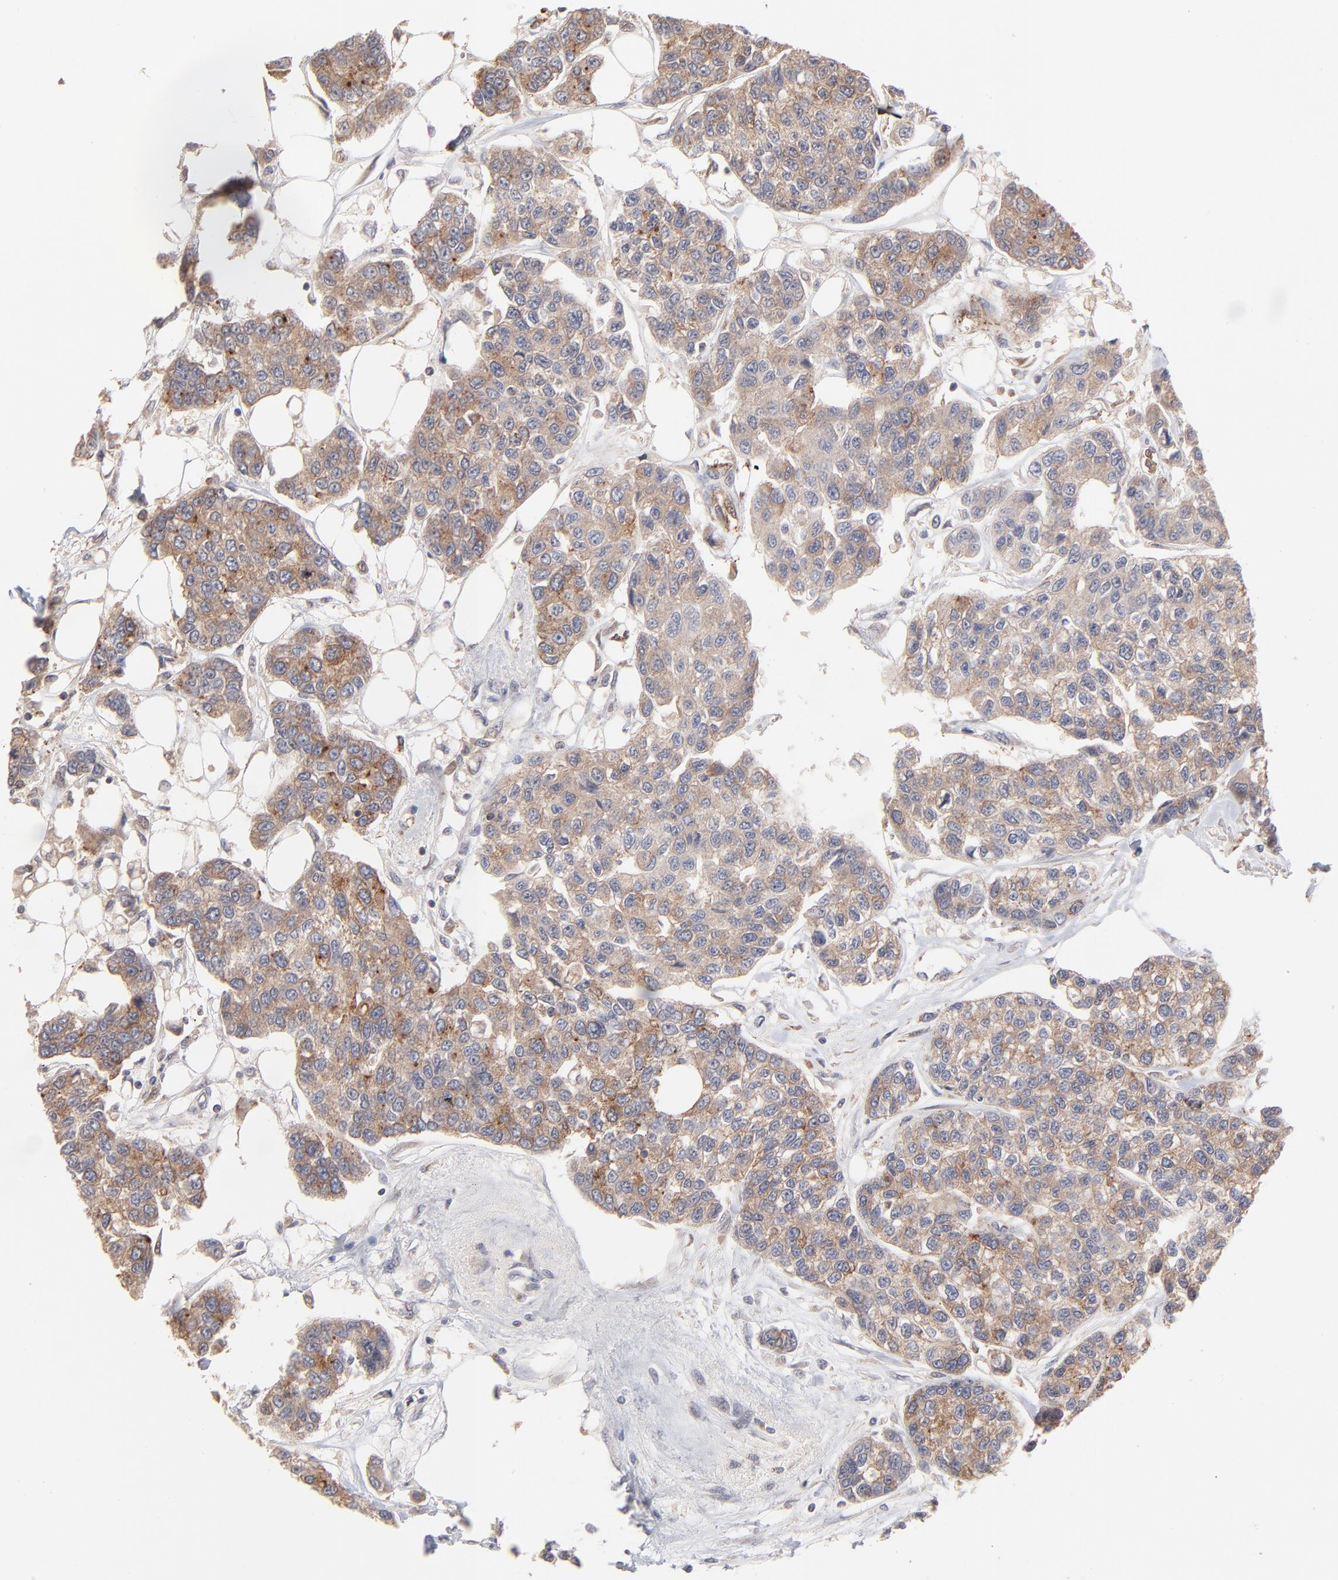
{"staining": {"intensity": "moderate", "quantity": ">75%", "location": "cytoplasmic/membranous"}, "tissue": "breast cancer", "cell_type": "Tumor cells", "image_type": "cancer", "snomed": [{"axis": "morphology", "description": "Duct carcinoma"}, {"axis": "topography", "description": "Breast"}], "caption": "IHC image of neoplastic tissue: human breast cancer stained using immunohistochemistry (IHC) exhibits medium levels of moderate protein expression localized specifically in the cytoplasmic/membranous of tumor cells, appearing as a cytoplasmic/membranous brown color.", "gene": "IVNS1ABP", "patient": {"sex": "female", "age": 51}}